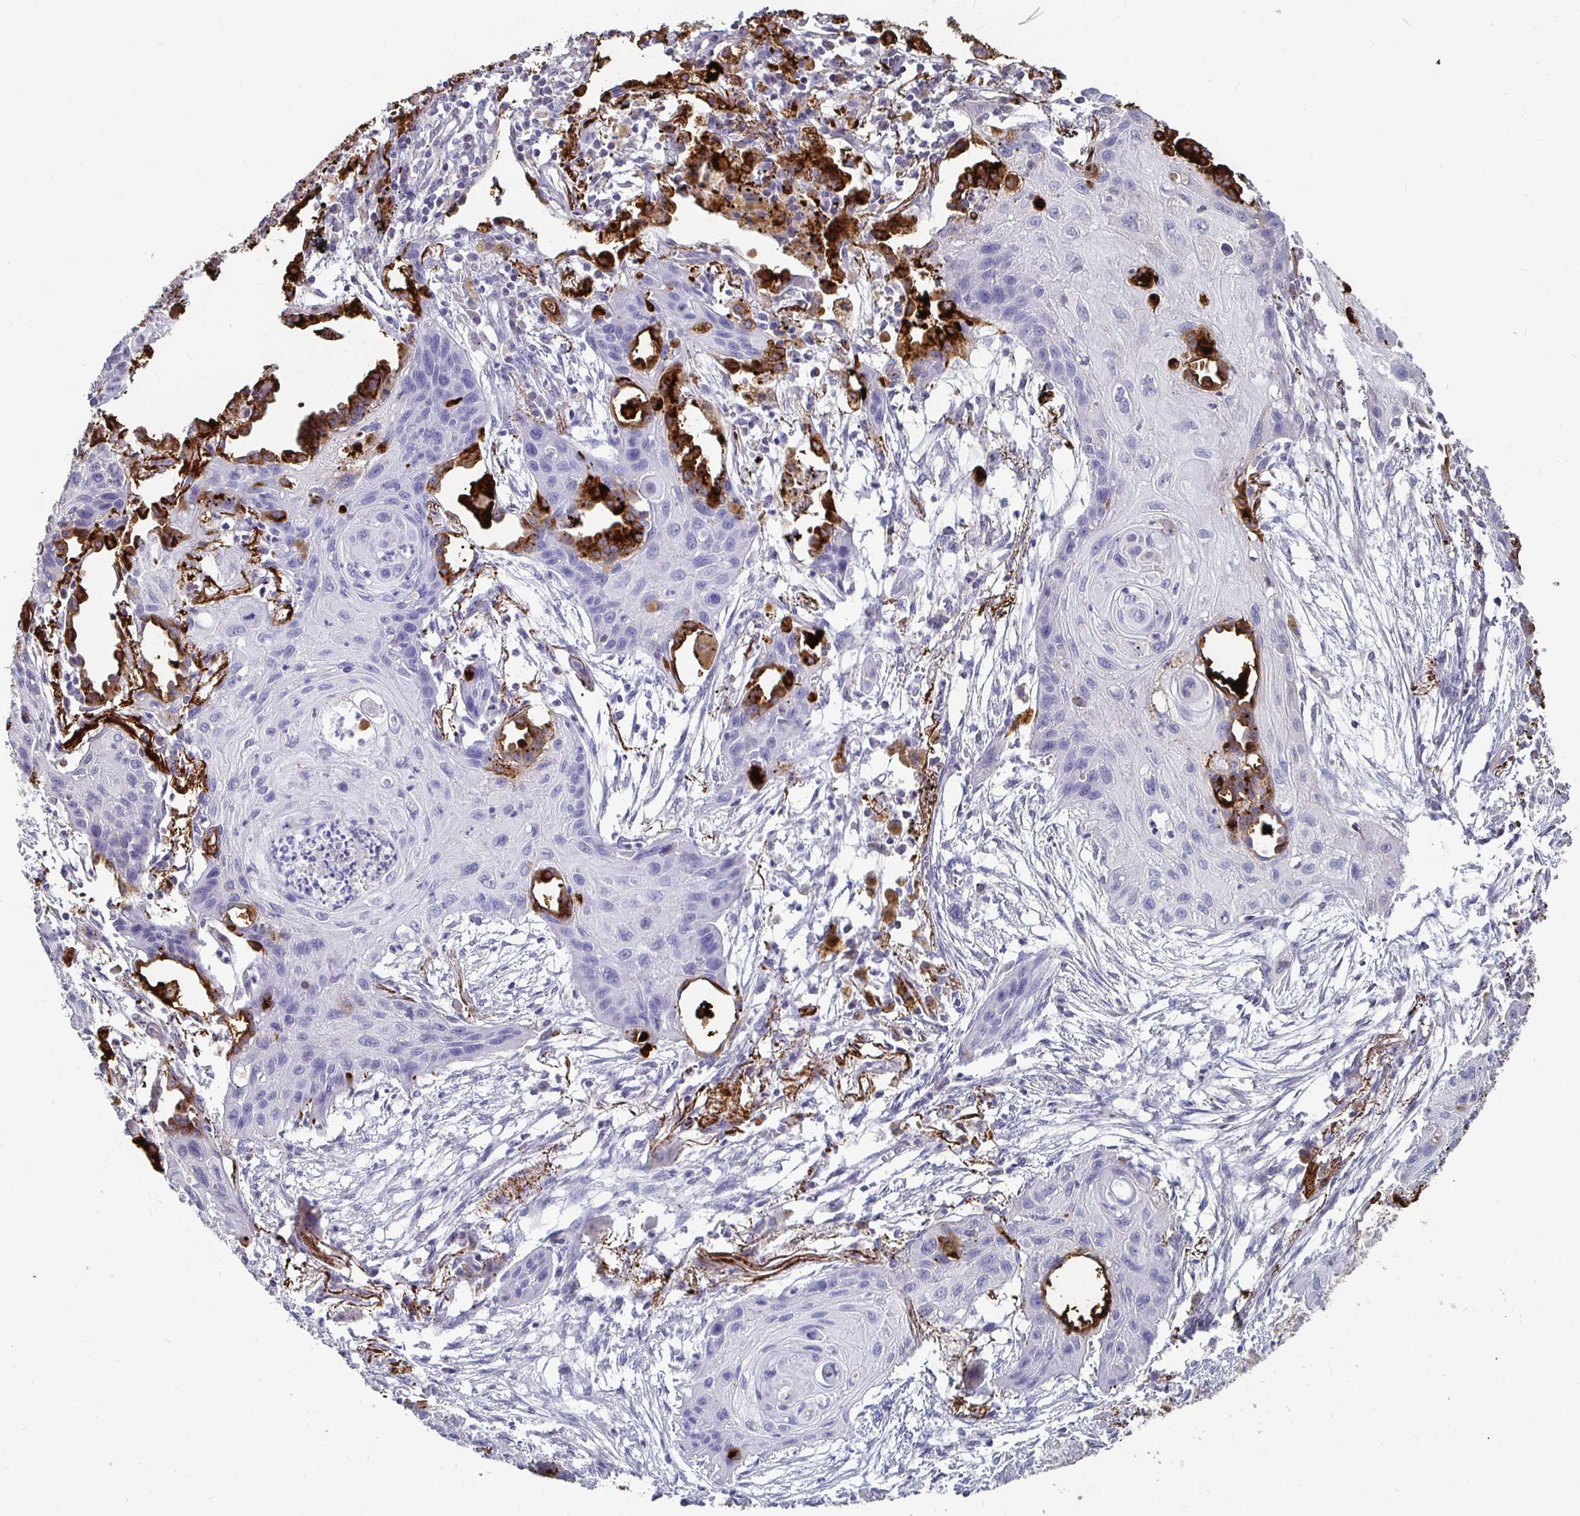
{"staining": {"intensity": "negative", "quantity": "none", "location": "none"}, "tissue": "lung cancer", "cell_type": "Tumor cells", "image_type": "cancer", "snomed": [{"axis": "morphology", "description": "Squamous cell carcinoma, NOS"}, {"axis": "topography", "description": "Lung"}], "caption": "An immunohistochemistry (IHC) micrograph of squamous cell carcinoma (lung) is shown. There is no staining in tumor cells of squamous cell carcinoma (lung).", "gene": "RNF144B", "patient": {"sex": "male", "age": 71}}